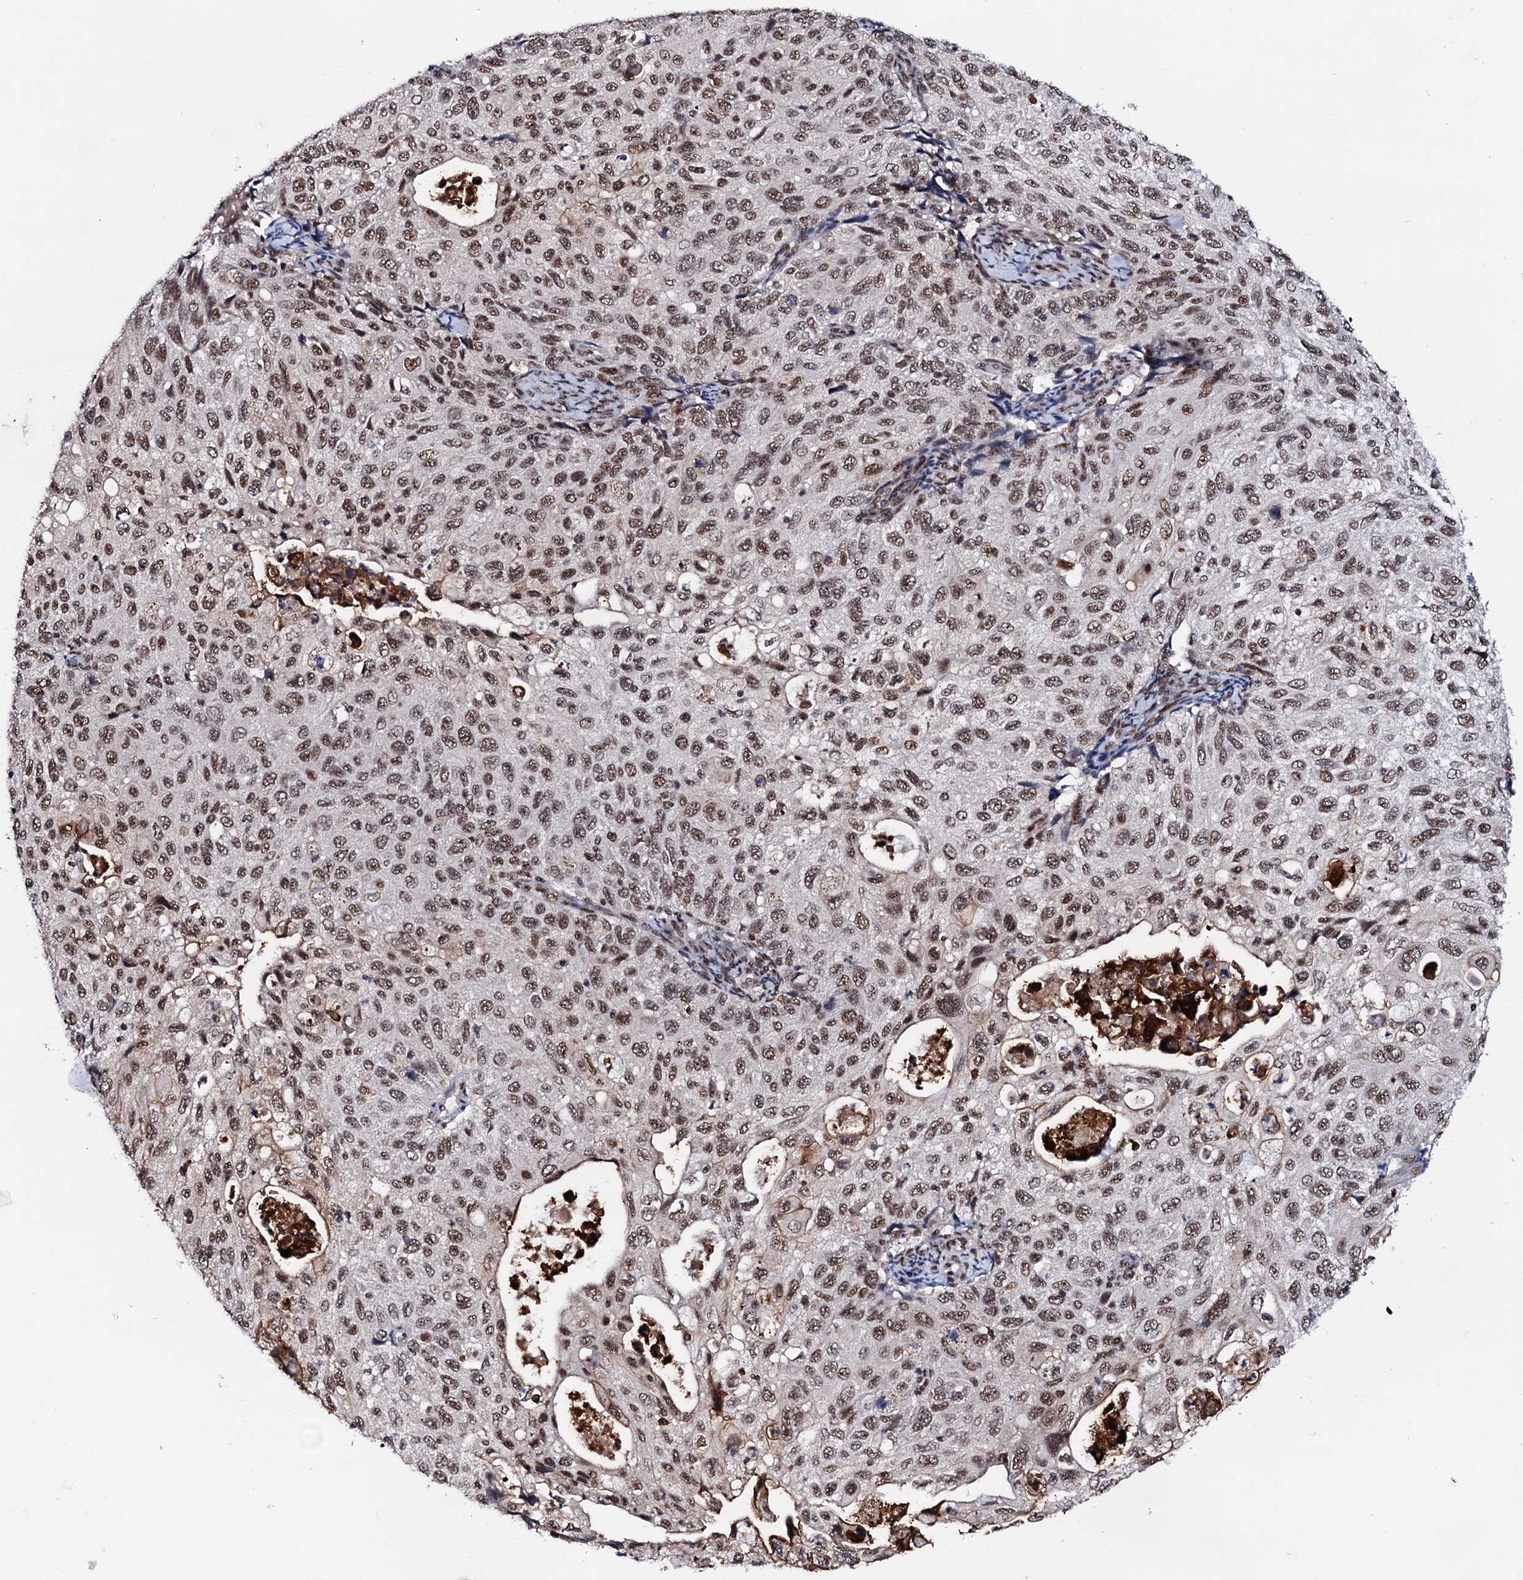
{"staining": {"intensity": "strong", "quantity": ">75%", "location": "nuclear"}, "tissue": "cervical cancer", "cell_type": "Tumor cells", "image_type": "cancer", "snomed": [{"axis": "morphology", "description": "Squamous cell carcinoma, NOS"}, {"axis": "topography", "description": "Cervix"}], "caption": "Strong nuclear positivity for a protein is appreciated in about >75% of tumor cells of cervical cancer (squamous cell carcinoma) using IHC.", "gene": "PRPF18", "patient": {"sex": "female", "age": 70}}